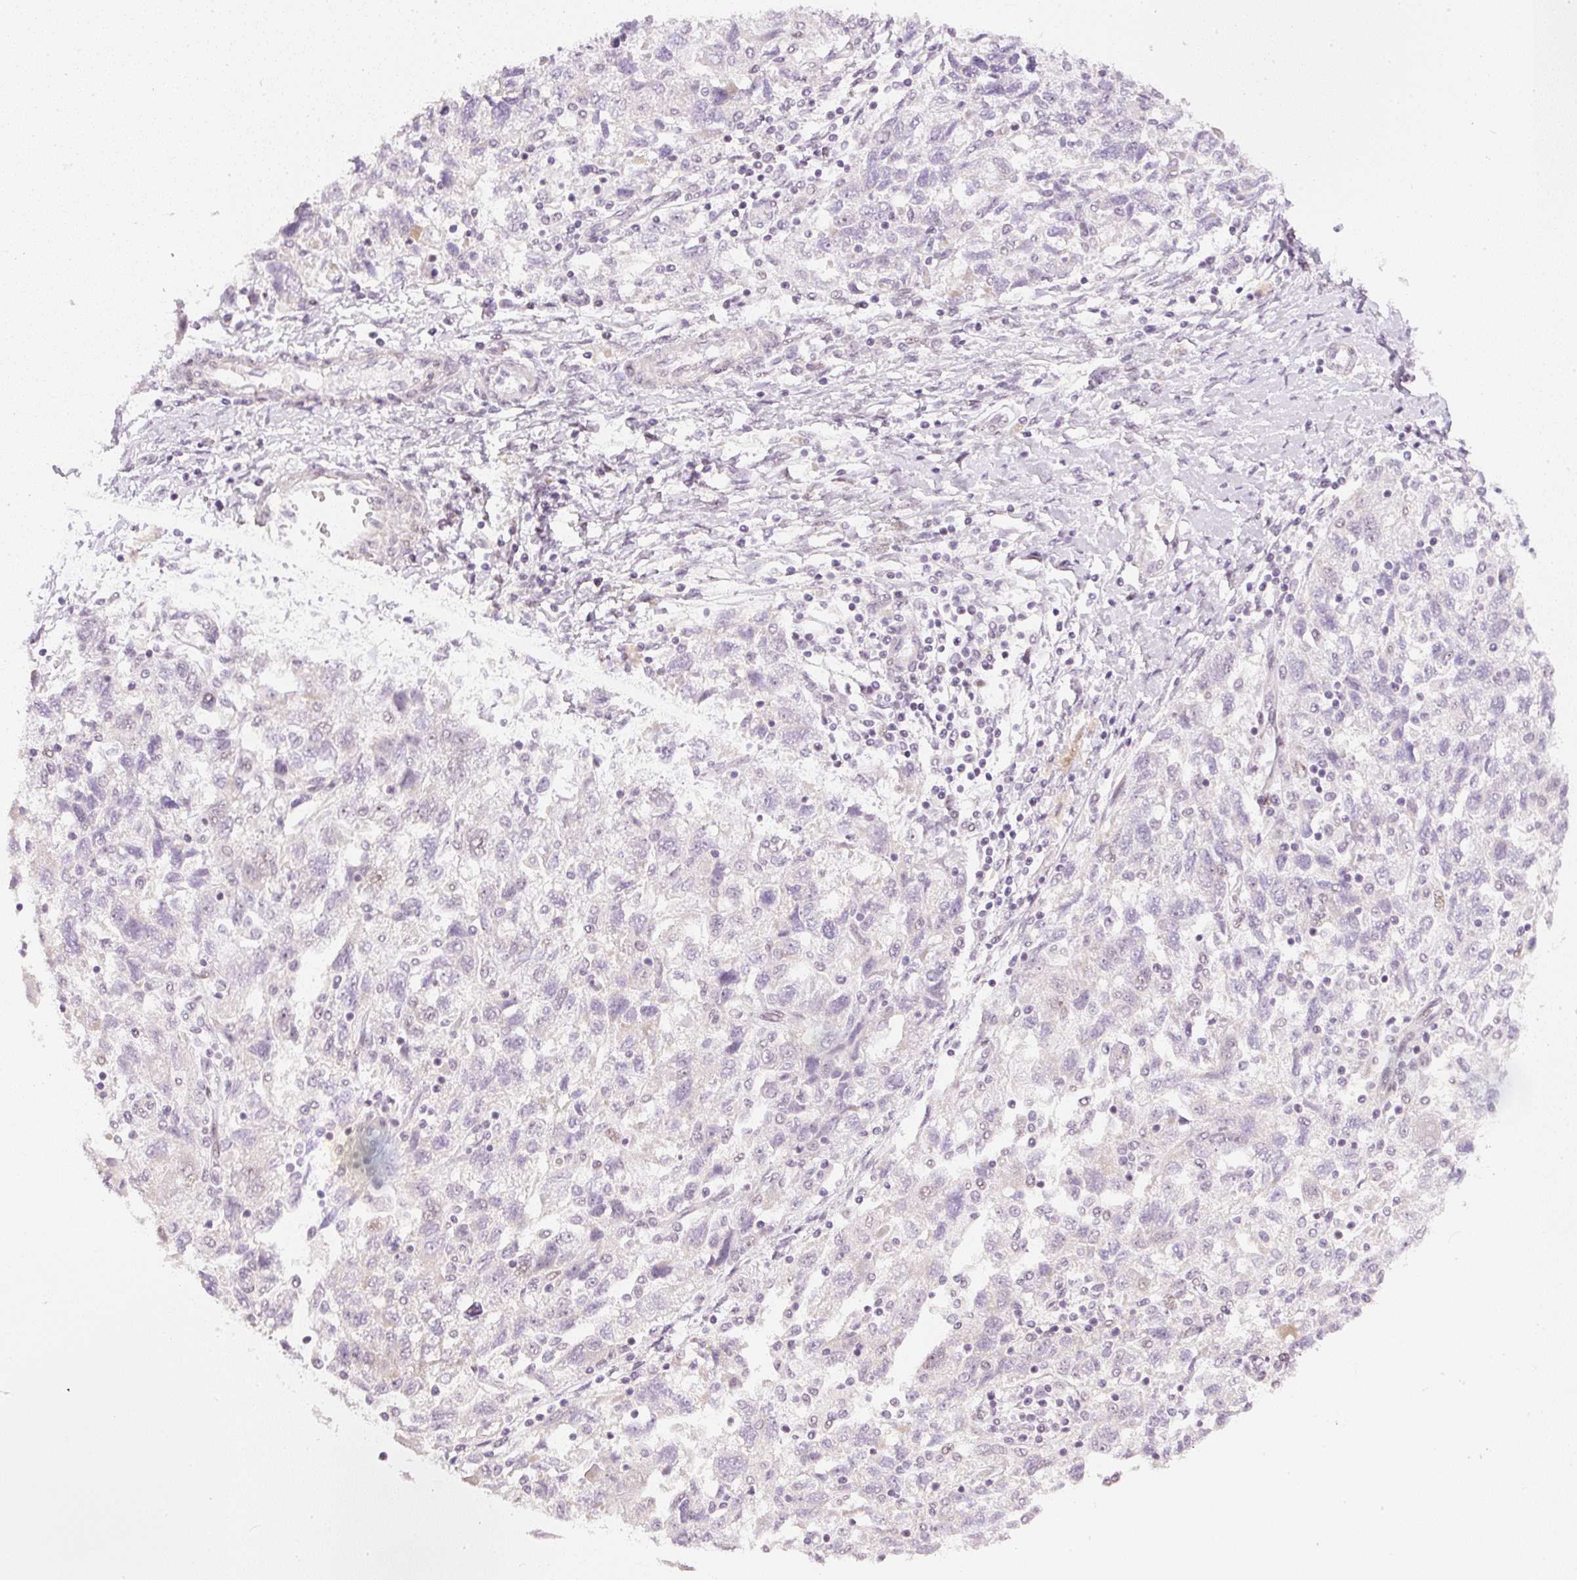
{"staining": {"intensity": "negative", "quantity": "none", "location": "none"}, "tissue": "ovarian cancer", "cell_type": "Tumor cells", "image_type": "cancer", "snomed": [{"axis": "morphology", "description": "Carcinoma, NOS"}, {"axis": "morphology", "description": "Cystadenocarcinoma, serous, NOS"}, {"axis": "topography", "description": "Ovary"}], "caption": "Protein analysis of serous cystadenocarcinoma (ovarian) reveals no significant positivity in tumor cells.", "gene": "DPPA4", "patient": {"sex": "female", "age": 69}}